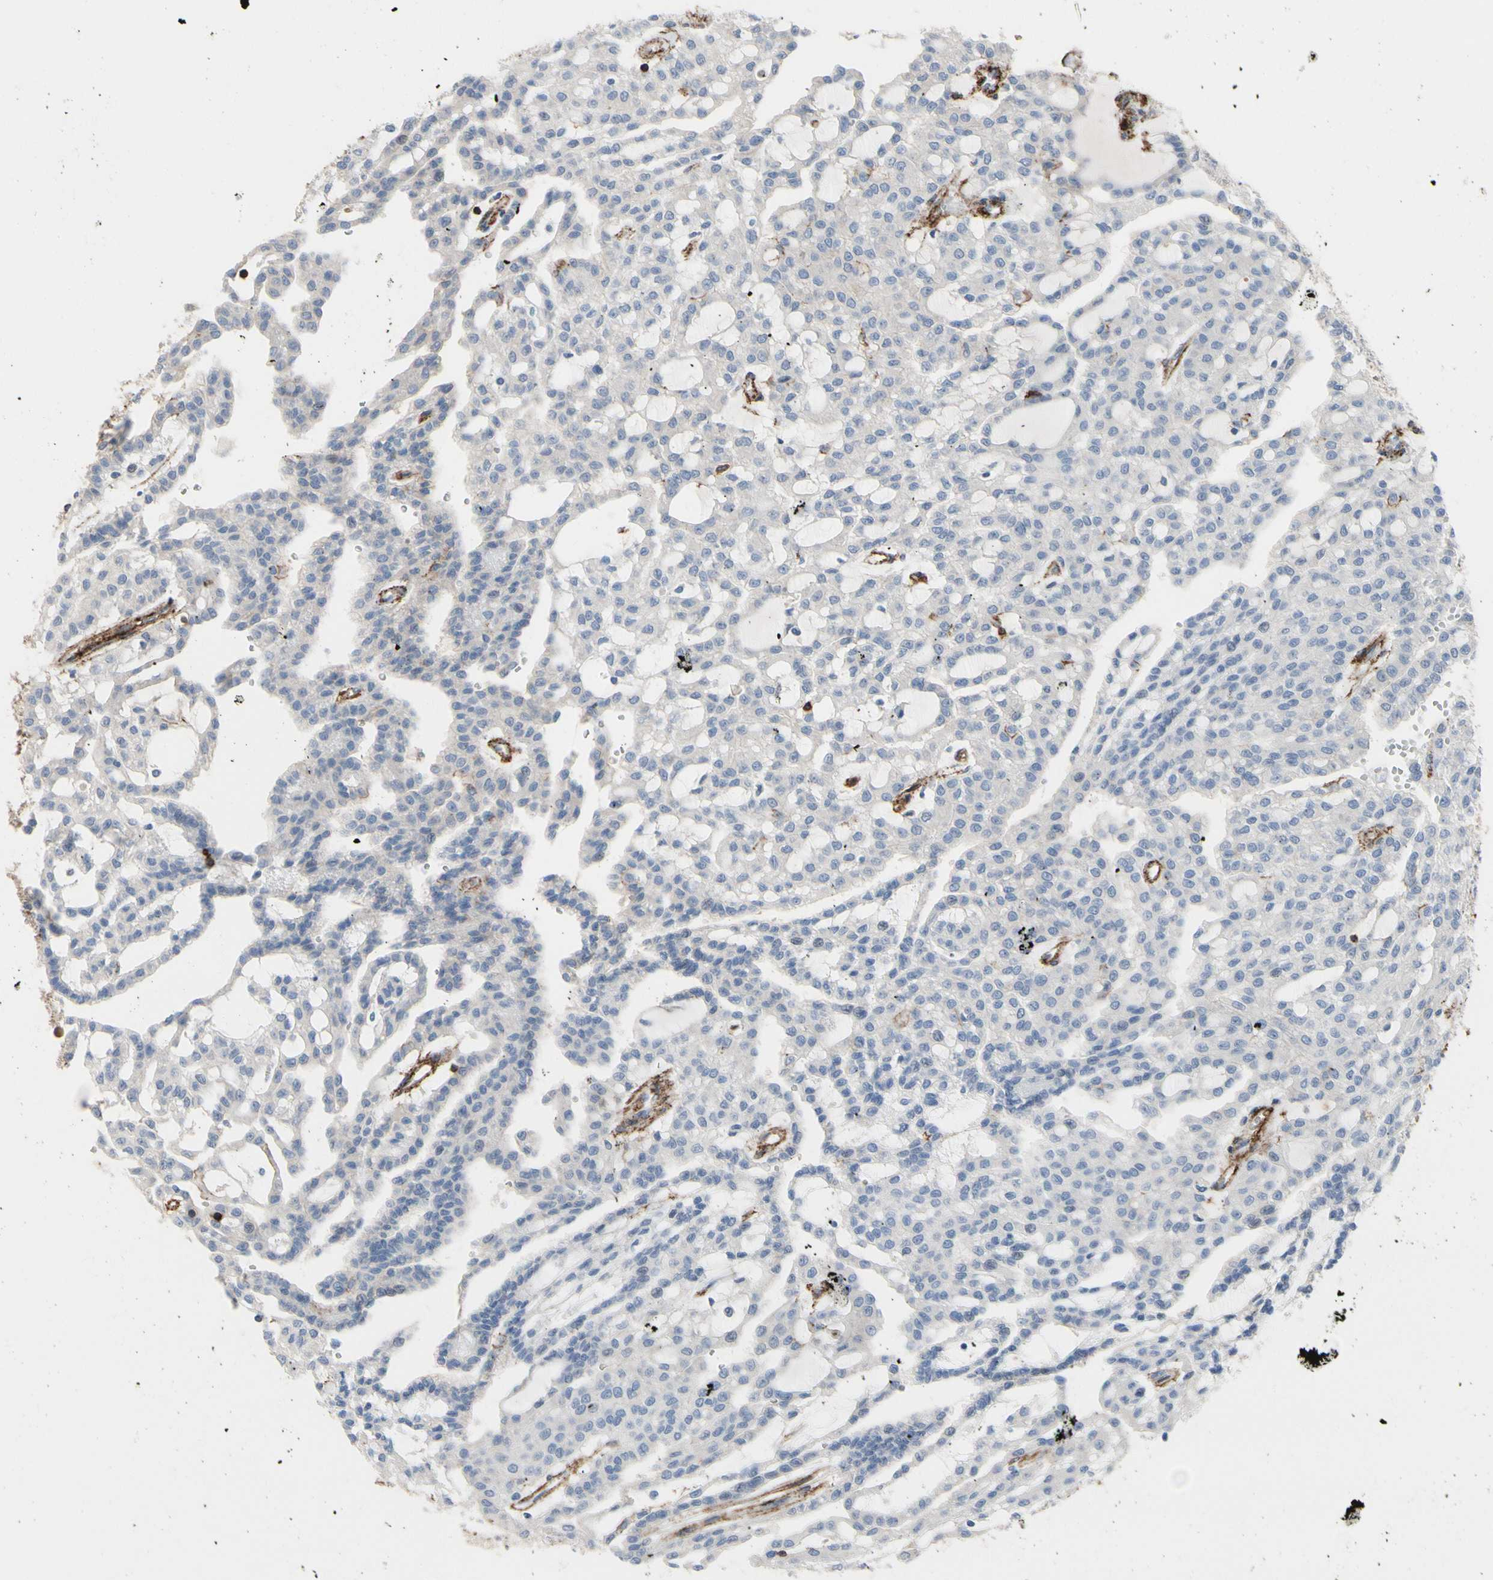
{"staining": {"intensity": "negative", "quantity": "none", "location": "none"}, "tissue": "renal cancer", "cell_type": "Tumor cells", "image_type": "cancer", "snomed": [{"axis": "morphology", "description": "Adenocarcinoma, NOS"}, {"axis": "topography", "description": "Kidney"}], "caption": "Tumor cells are negative for brown protein staining in renal adenocarcinoma.", "gene": "ANXA6", "patient": {"sex": "male", "age": 63}}